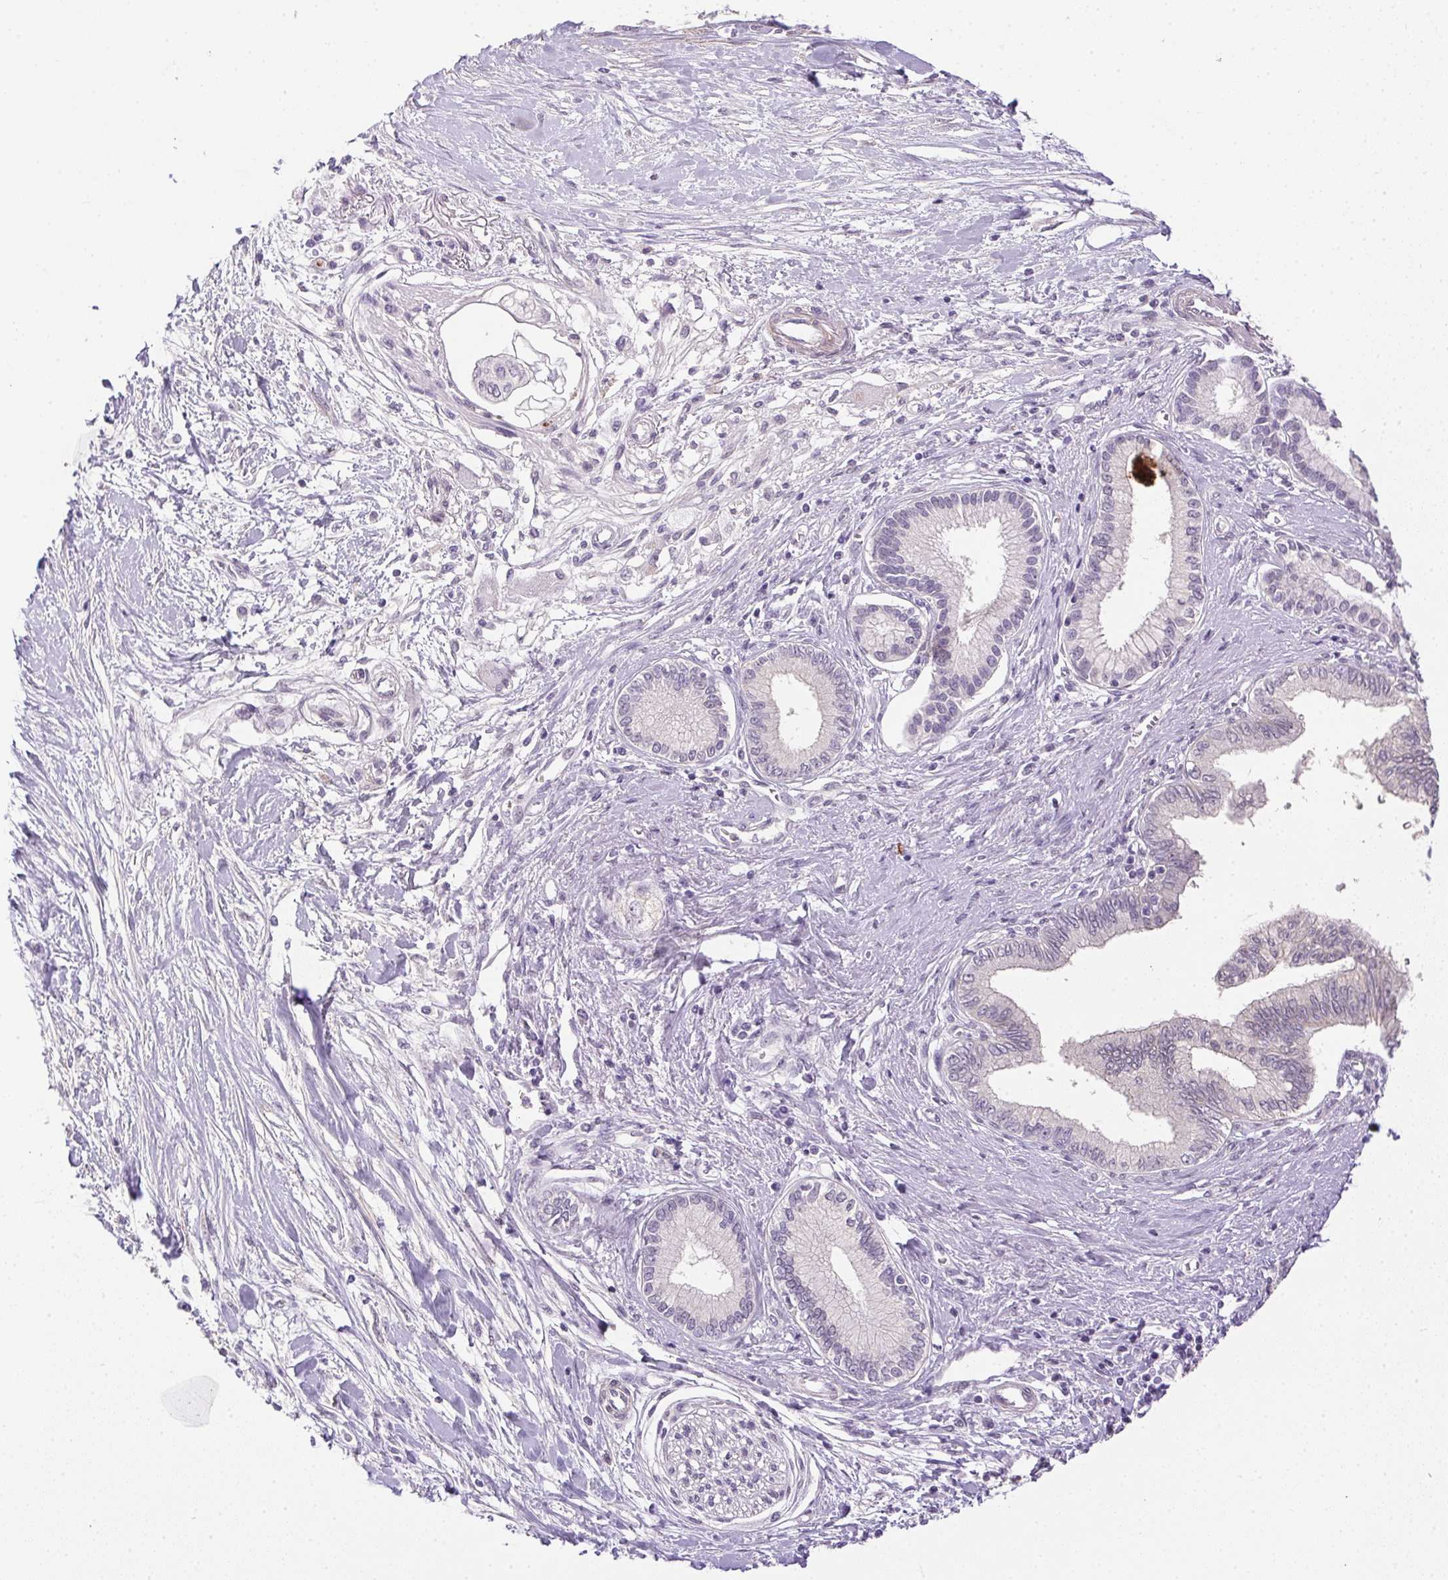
{"staining": {"intensity": "negative", "quantity": "none", "location": "none"}, "tissue": "pancreatic cancer", "cell_type": "Tumor cells", "image_type": "cancer", "snomed": [{"axis": "morphology", "description": "Adenocarcinoma, NOS"}, {"axis": "topography", "description": "Pancreas"}], "caption": "High power microscopy image of an immunohistochemistry image of pancreatic cancer, revealing no significant expression in tumor cells.", "gene": "PRL", "patient": {"sex": "female", "age": 77}}